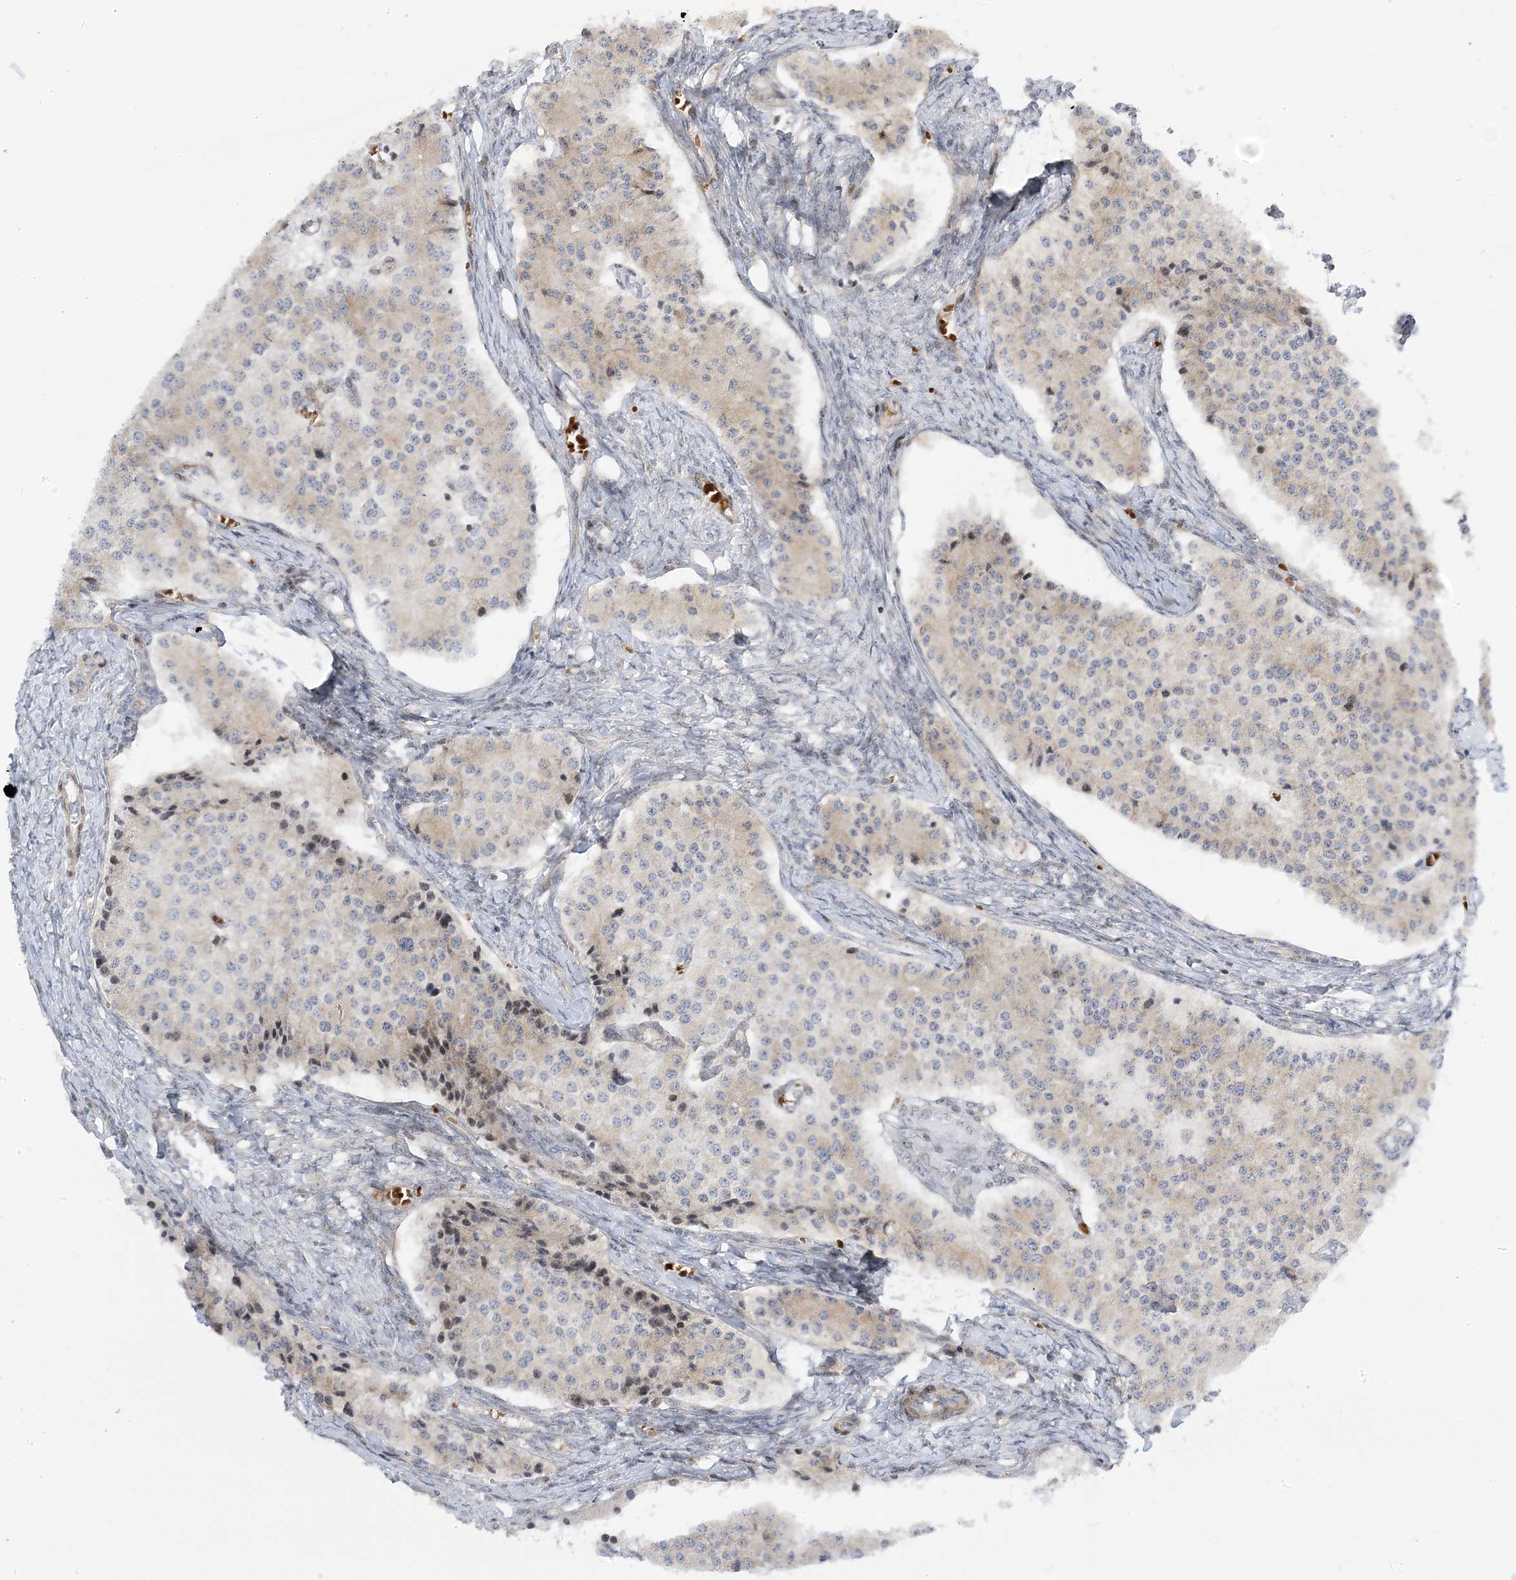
{"staining": {"intensity": "moderate", "quantity": "<25%", "location": "nuclear"}, "tissue": "carcinoid", "cell_type": "Tumor cells", "image_type": "cancer", "snomed": [{"axis": "morphology", "description": "Carcinoid, malignant, NOS"}, {"axis": "topography", "description": "Colon"}], "caption": "IHC (DAB (3,3'-diaminobenzidine)) staining of carcinoid demonstrates moderate nuclear protein staining in approximately <25% of tumor cells.", "gene": "MAP7D3", "patient": {"sex": "female", "age": 52}}